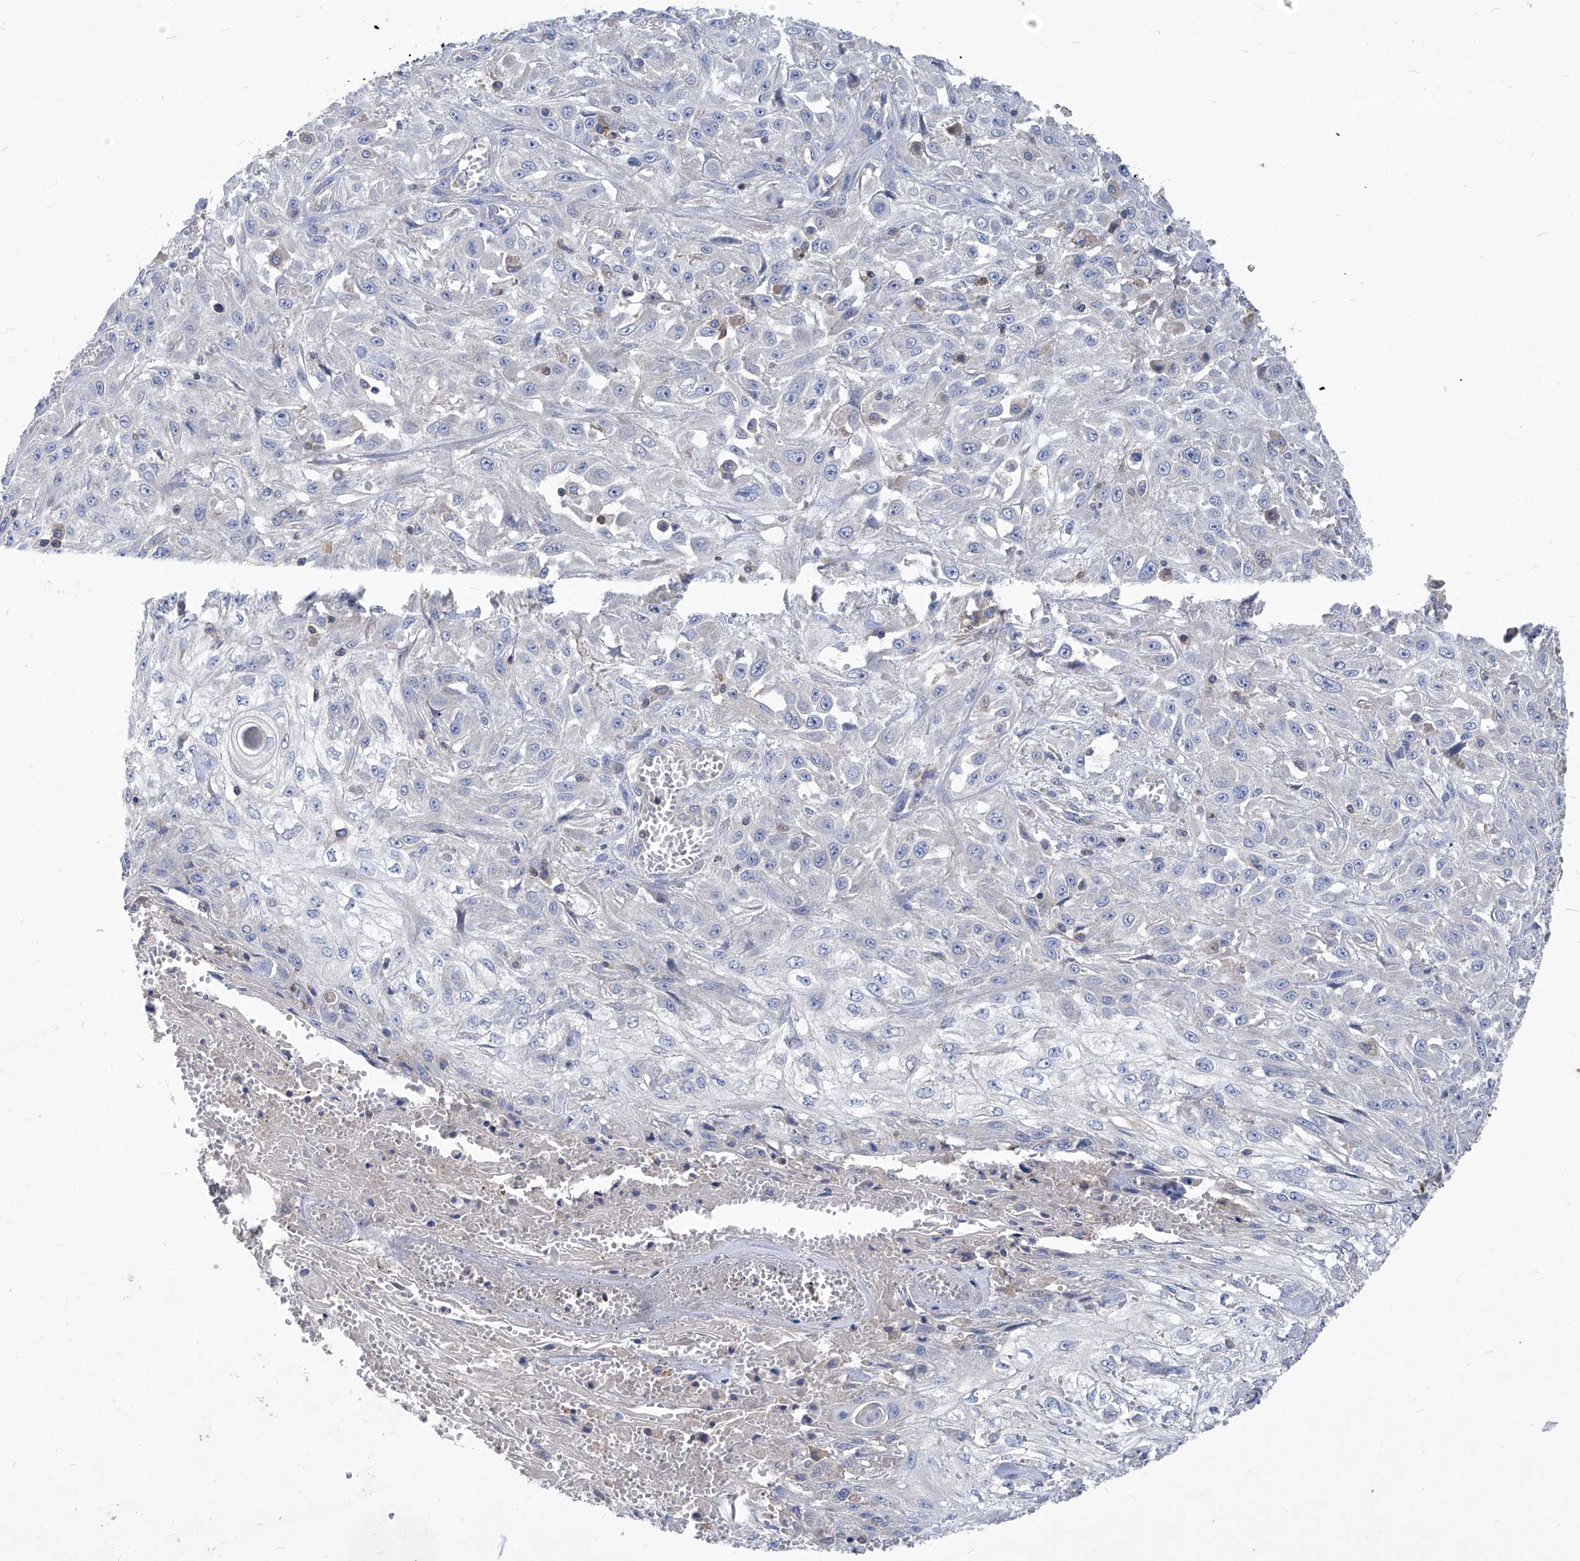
{"staining": {"intensity": "negative", "quantity": "none", "location": "none"}, "tissue": "skin cancer", "cell_type": "Tumor cells", "image_type": "cancer", "snomed": [{"axis": "morphology", "description": "Squamous cell carcinoma, NOS"}, {"axis": "morphology", "description": "Squamous cell carcinoma, metastatic, NOS"}, {"axis": "topography", "description": "Skin"}, {"axis": "topography", "description": "Lymph node"}], "caption": "A photomicrograph of human skin cancer (metastatic squamous cell carcinoma) is negative for staining in tumor cells.", "gene": "EPHA8", "patient": {"sex": "male", "age": 75}}